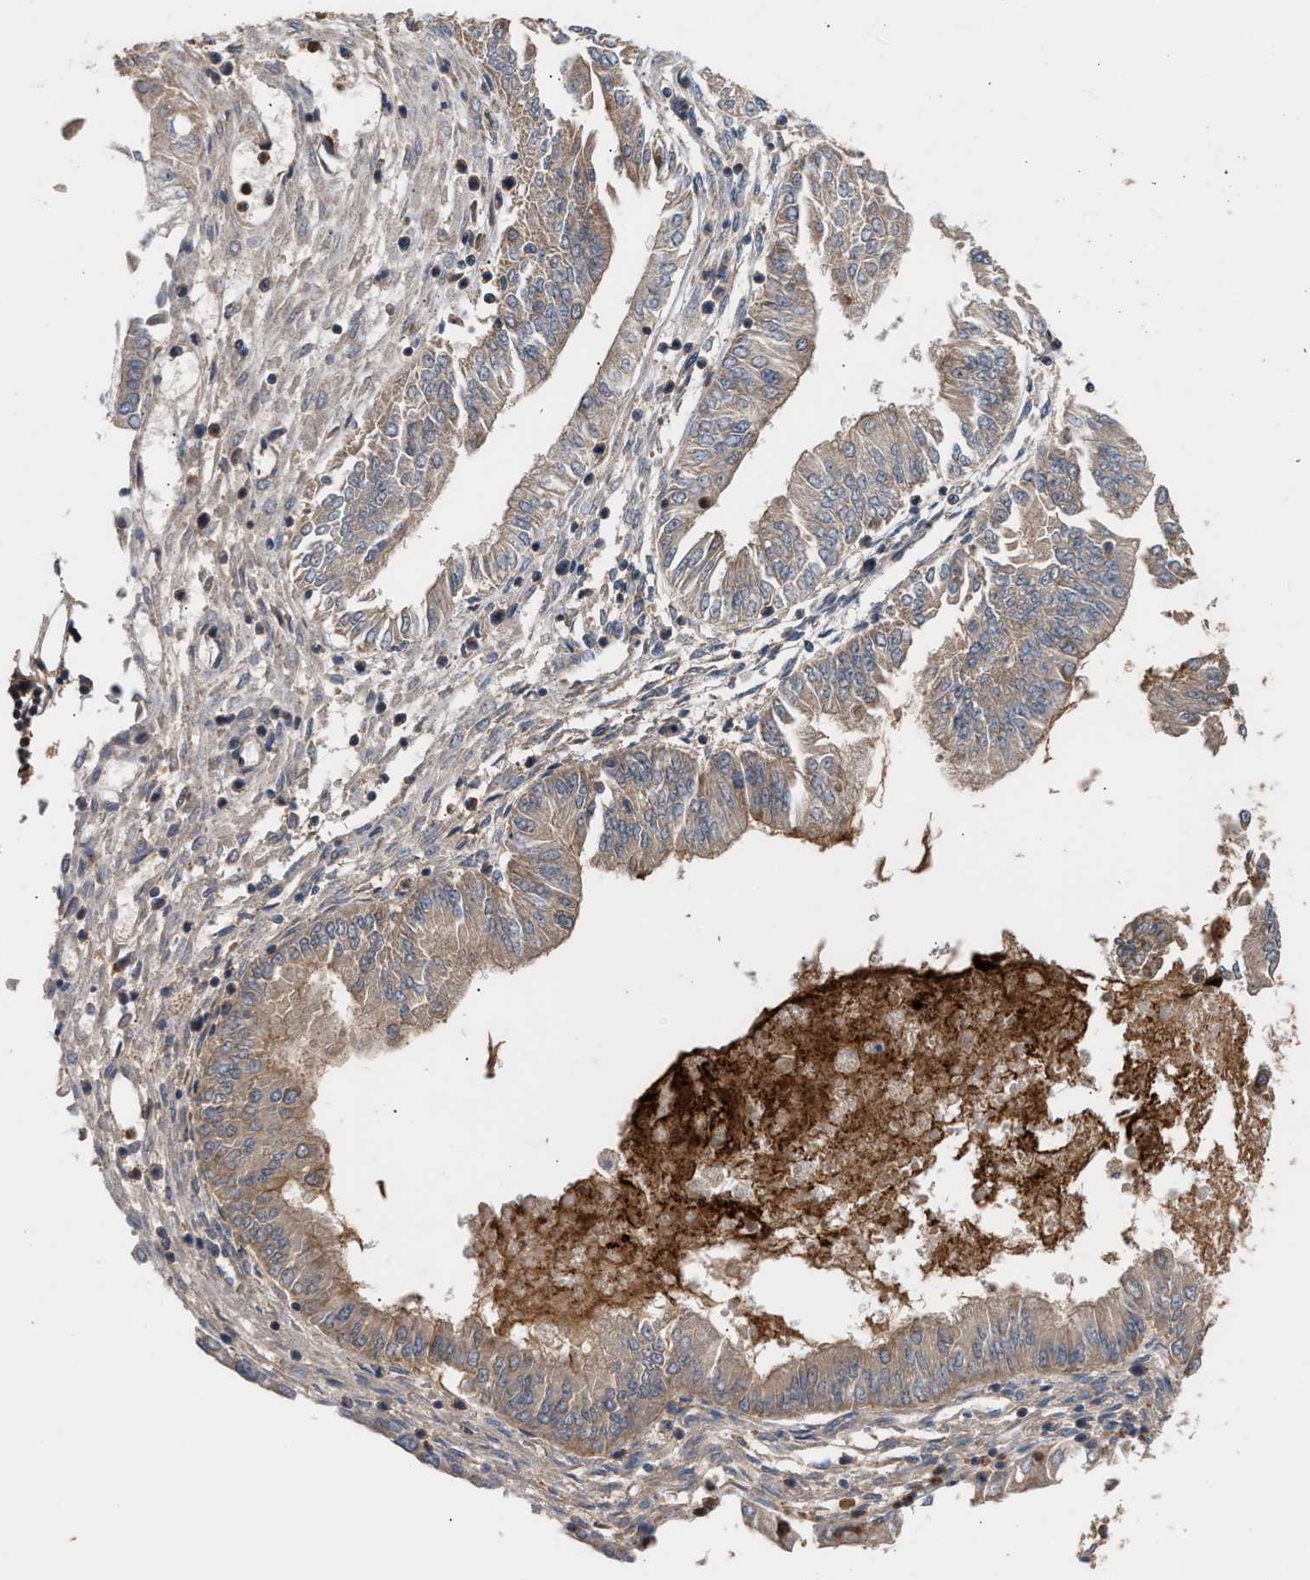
{"staining": {"intensity": "moderate", "quantity": ">75%", "location": "cytoplasmic/membranous"}, "tissue": "endometrial cancer", "cell_type": "Tumor cells", "image_type": "cancer", "snomed": [{"axis": "morphology", "description": "Adenocarcinoma, NOS"}, {"axis": "topography", "description": "Endometrium"}], "caption": "Endometrial cancer (adenocarcinoma) stained for a protein shows moderate cytoplasmic/membranous positivity in tumor cells.", "gene": "STAU1", "patient": {"sex": "female", "age": 53}}